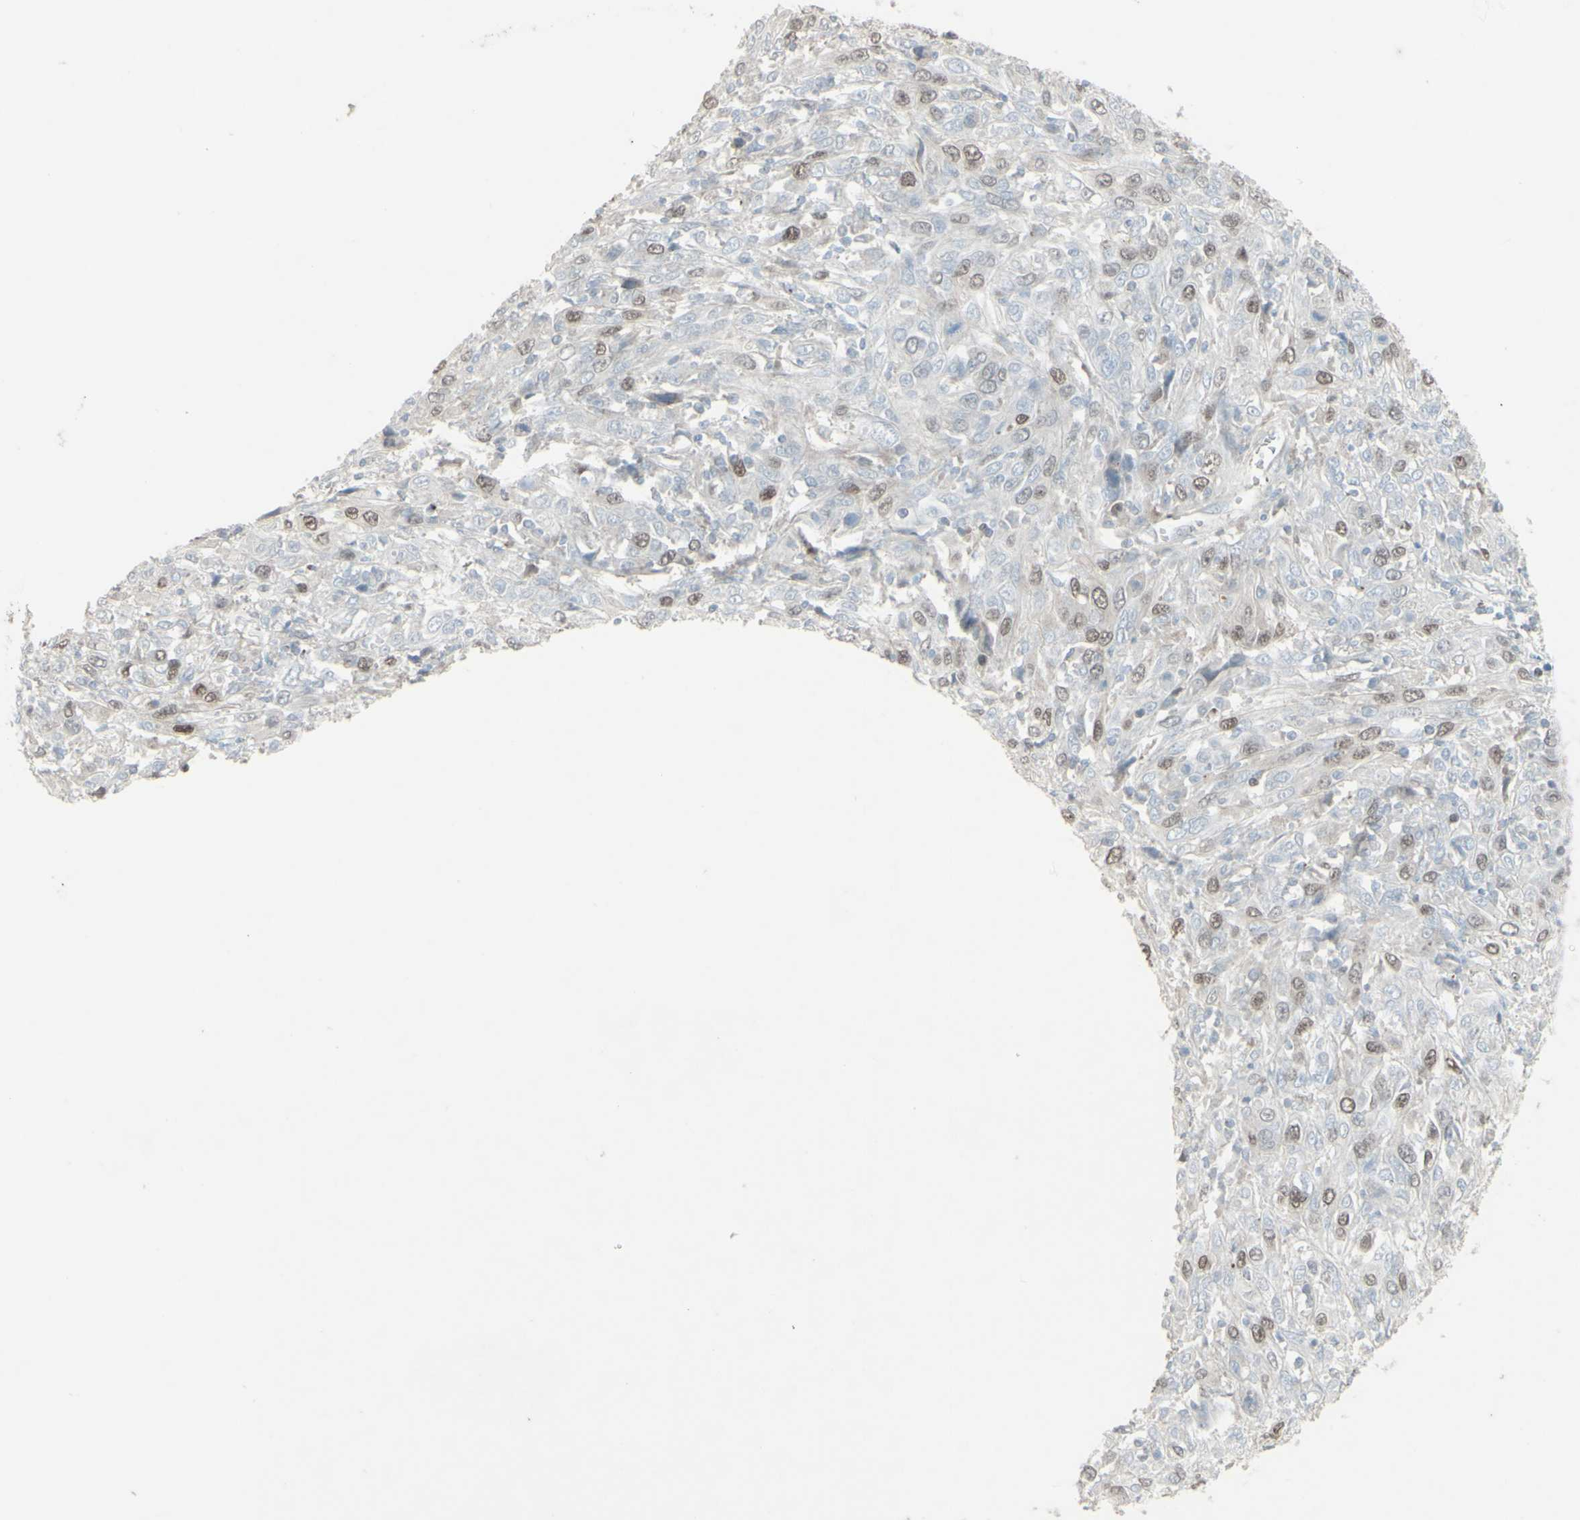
{"staining": {"intensity": "weak", "quantity": "25%-75%", "location": "nuclear"}, "tissue": "cervical cancer", "cell_type": "Tumor cells", "image_type": "cancer", "snomed": [{"axis": "morphology", "description": "Squamous cell carcinoma, NOS"}, {"axis": "topography", "description": "Cervix"}], "caption": "A low amount of weak nuclear positivity is identified in approximately 25%-75% of tumor cells in cervical cancer tissue.", "gene": "GMNN", "patient": {"sex": "female", "age": 46}}